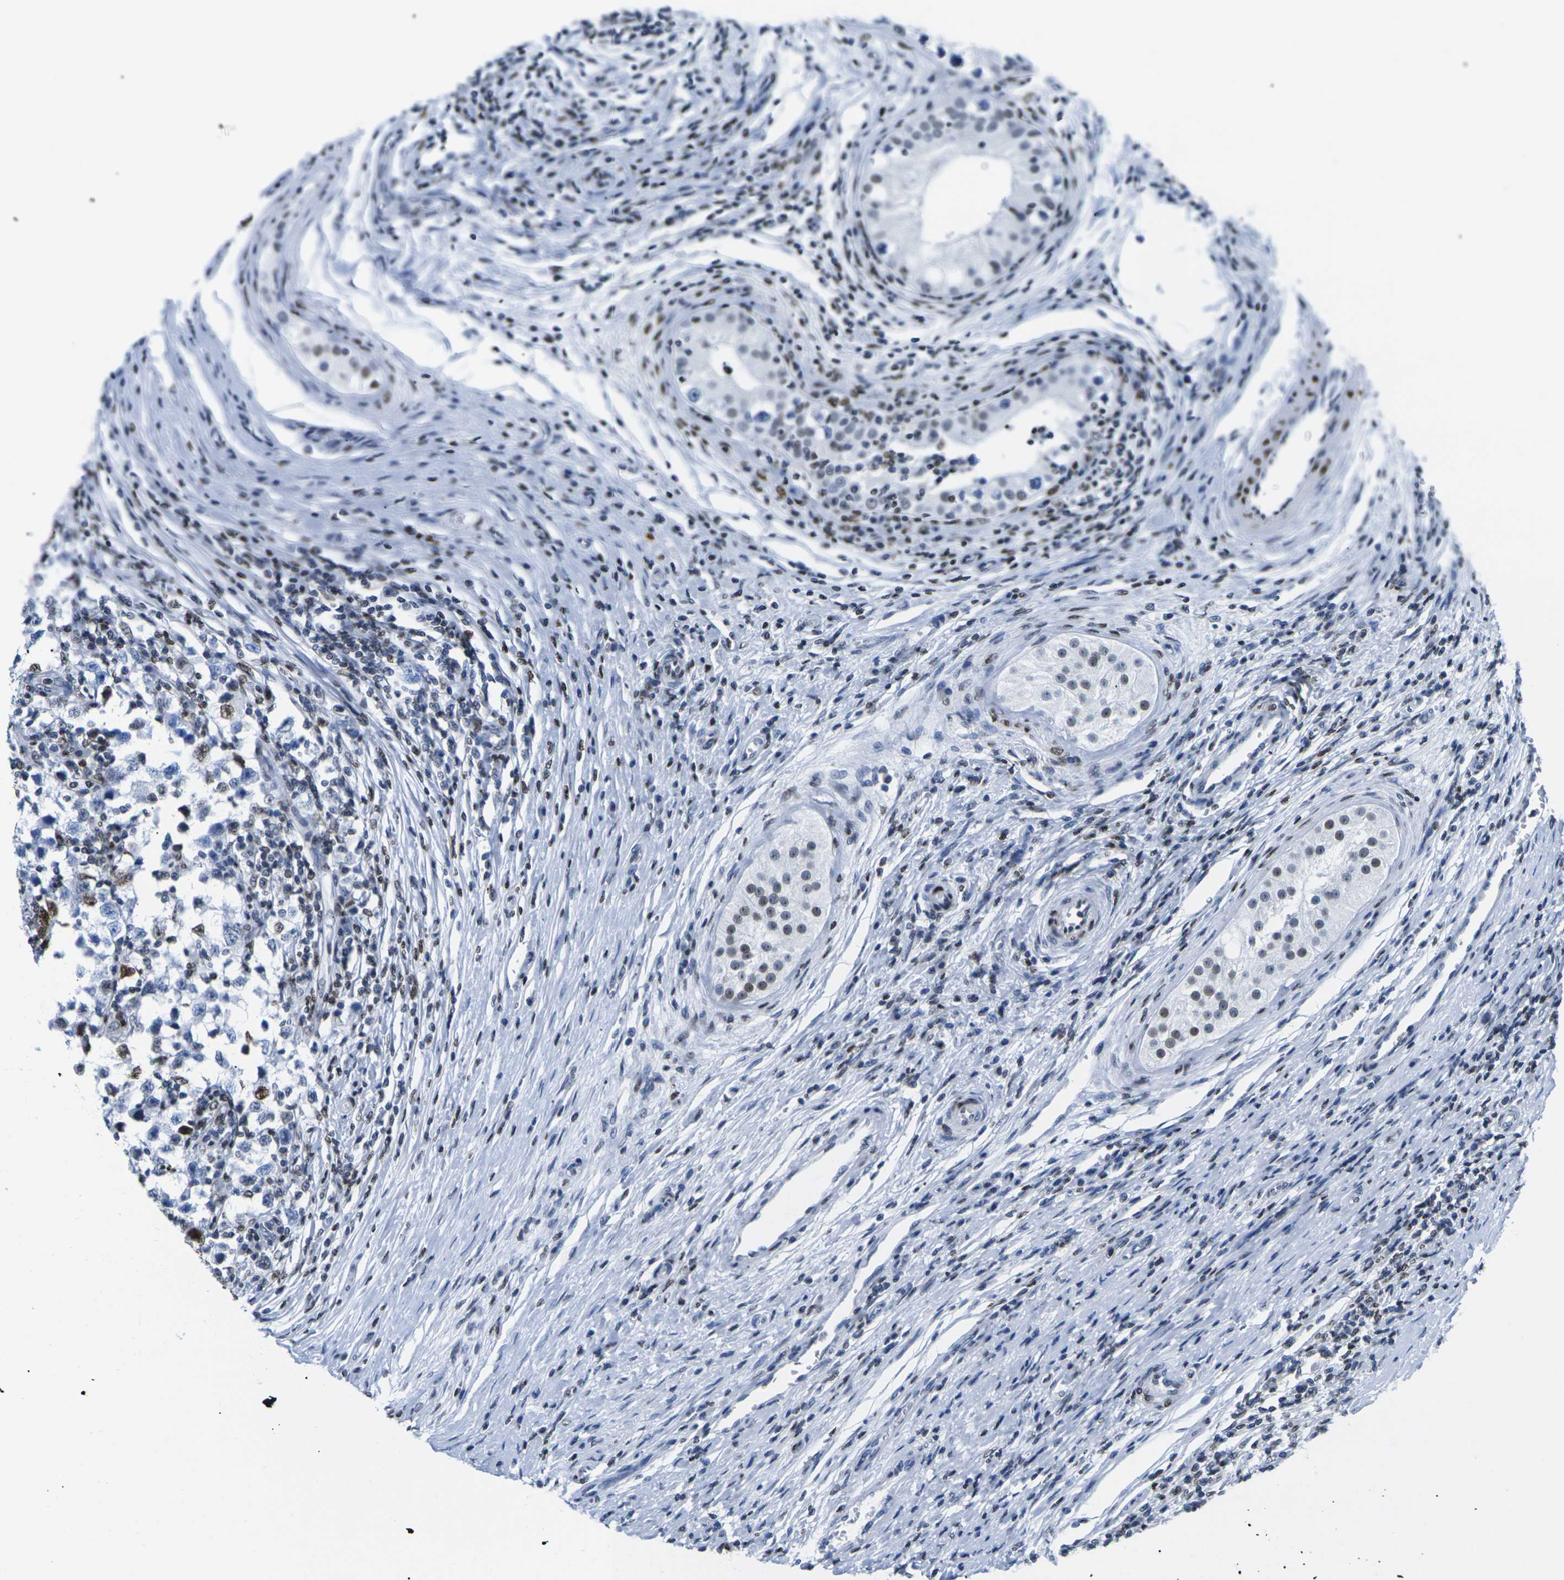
{"staining": {"intensity": "moderate", "quantity": "<25%", "location": "nuclear"}, "tissue": "testis cancer", "cell_type": "Tumor cells", "image_type": "cancer", "snomed": [{"axis": "morphology", "description": "Carcinoma, Embryonal, NOS"}, {"axis": "topography", "description": "Testis"}], "caption": "Protein expression analysis of testis cancer (embryonal carcinoma) shows moderate nuclear expression in approximately <25% of tumor cells.", "gene": "H2AC21", "patient": {"sex": "male", "age": 21}}